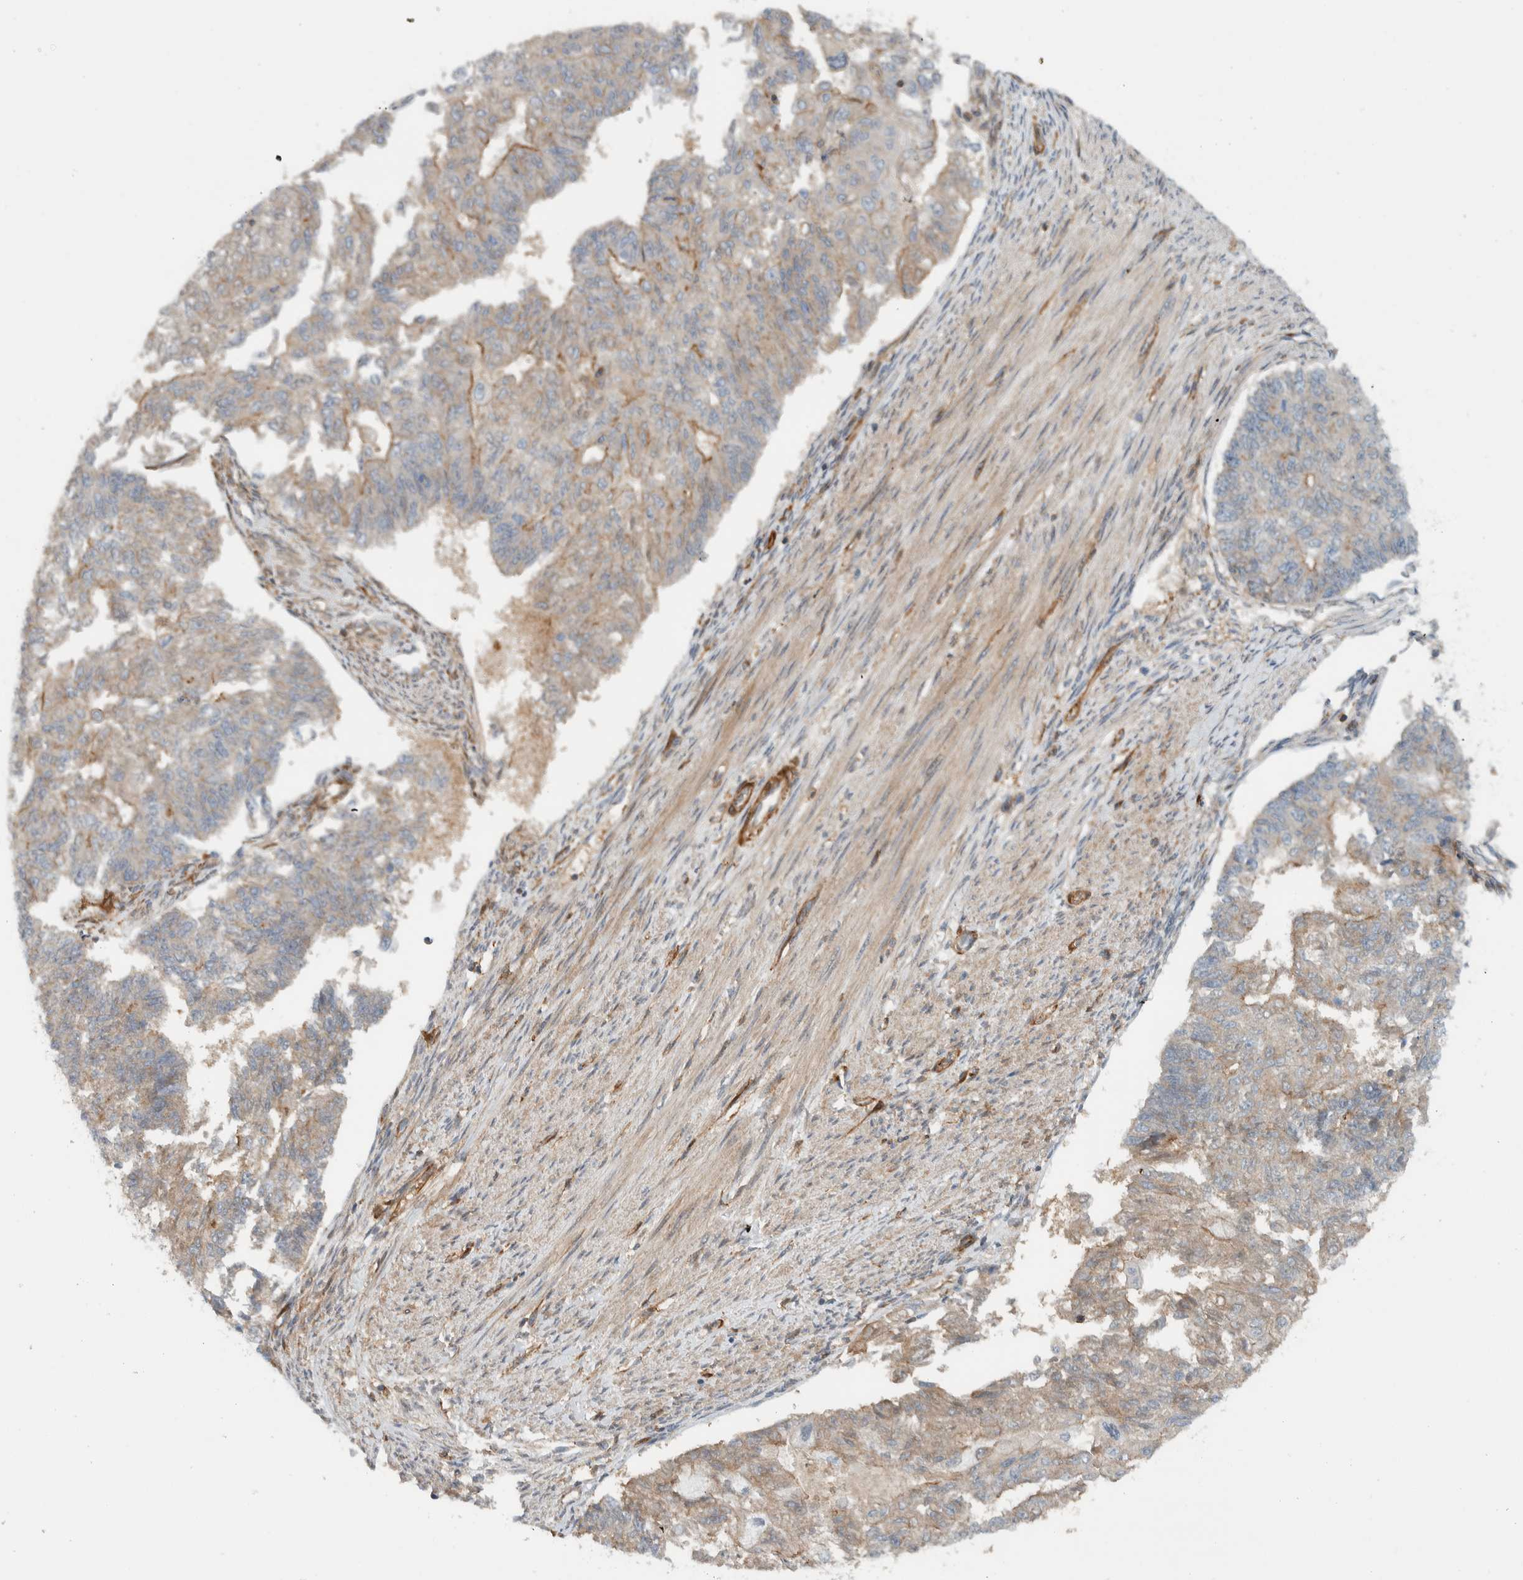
{"staining": {"intensity": "weak", "quantity": "25%-75%", "location": "cytoplasmic/membranous"}, "tissue": "endometrial cancer", "cell_type": "Tumor cells", "image_type": "cancer", "snomed": [{"axis": "morphology", "description": "Adenocarcinoma, NOS"}, {"axis": "topography", "description": "Endometrium"}], "caption": "Protein staining of endometrial adenocarcinoma tissue exhibits weak cytoplasmic/membranous staining in approximately 25%-75% of tumor cells.", "gene": "MPRIP", "patient": {"sex": "female", "age": 32}}